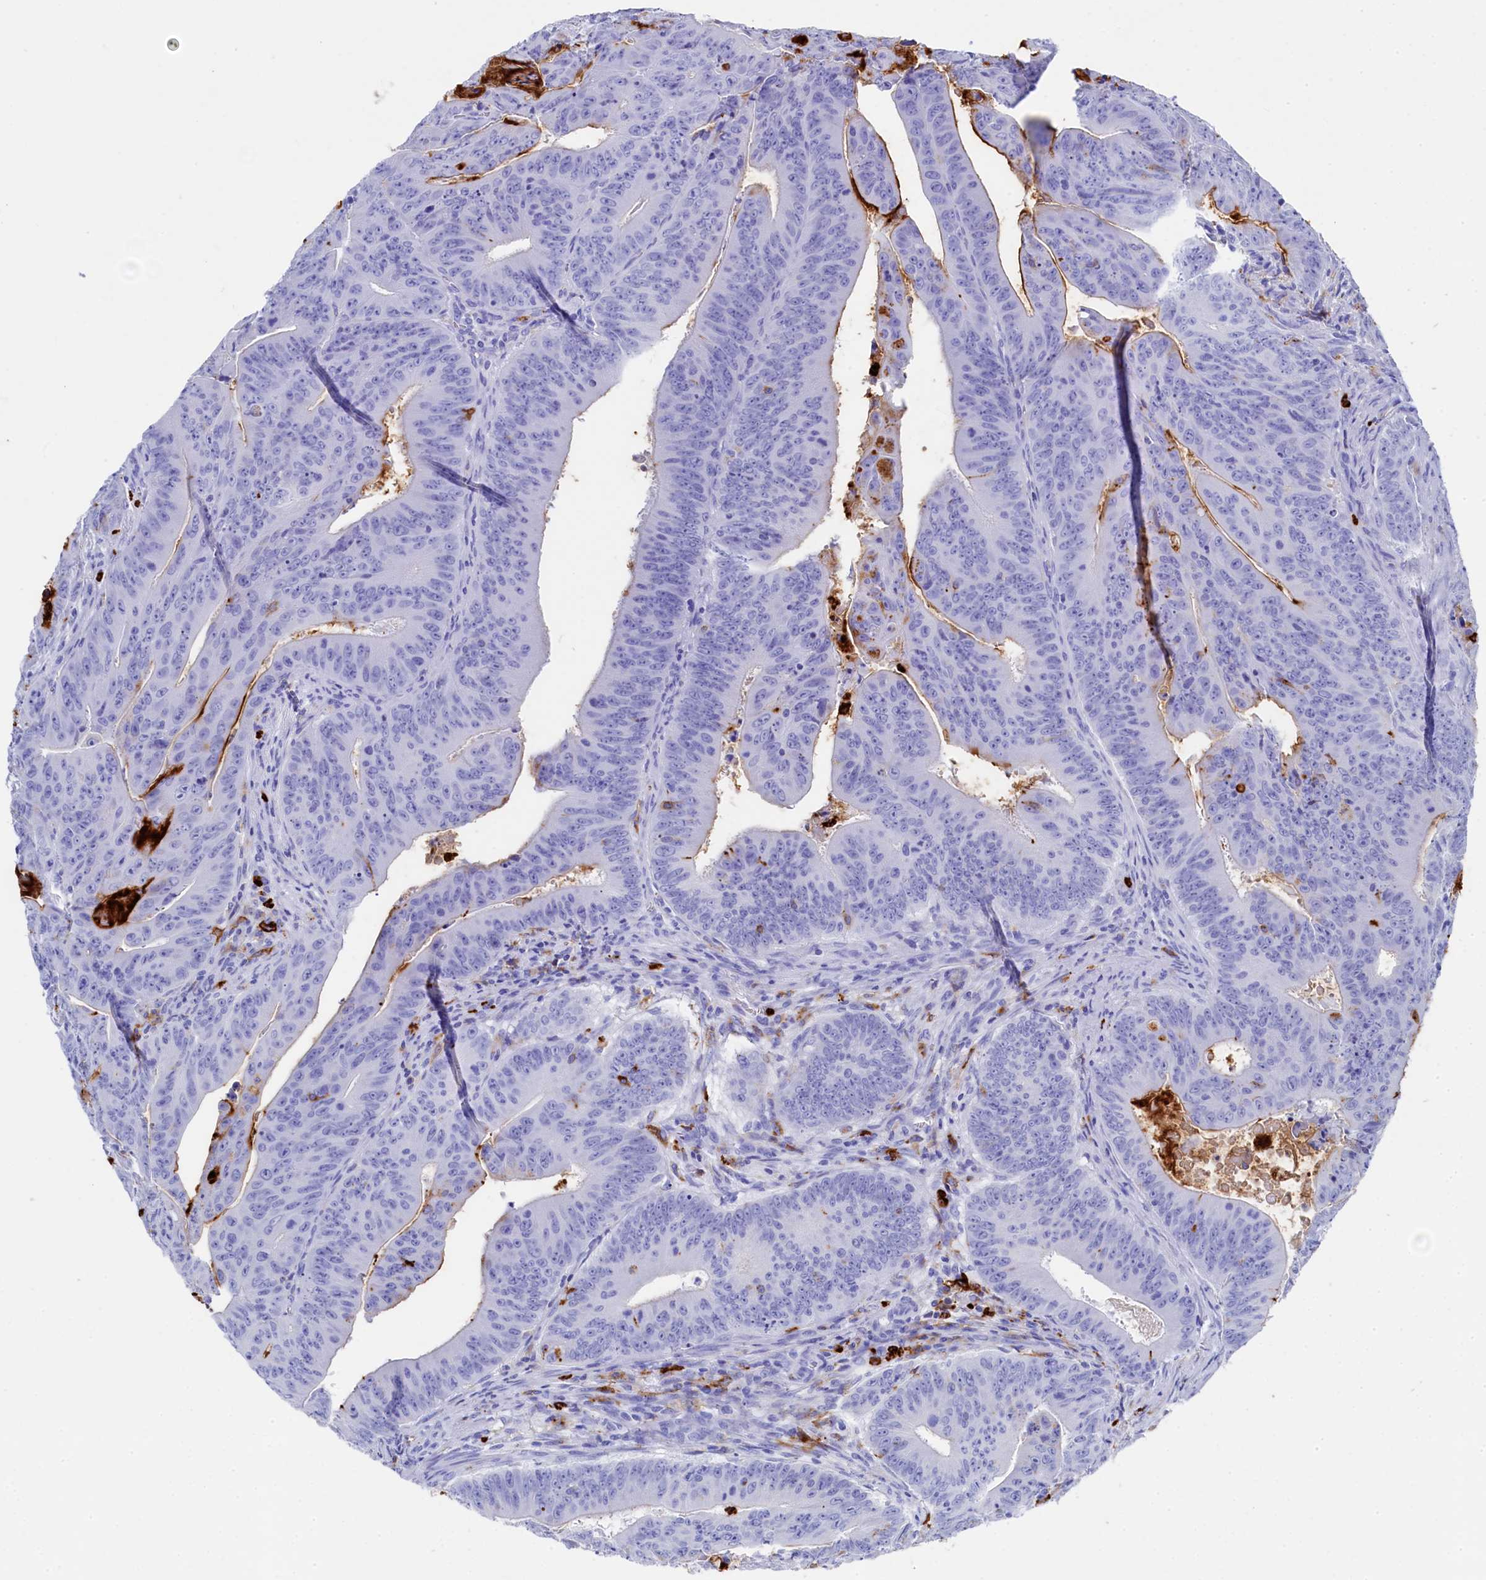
{"staining": {"intensity": "negative", "quantity": "none", "location": "none"}, "tissue": "colorectal cancer", "cell_type": "Tumor cells", "image_type": "cancer", "snomed": [{"axis": "morphology", "description": "Adenocarcinoma, NOS"}, {"axis": "topography", "description": "Rectum"}], "caption": "Immunohistochemical staining of colorectal cancer displays no significant expression in tumor cells.", "gene": "PLAC8", "patient": {"sex": "female", "age": 75}}